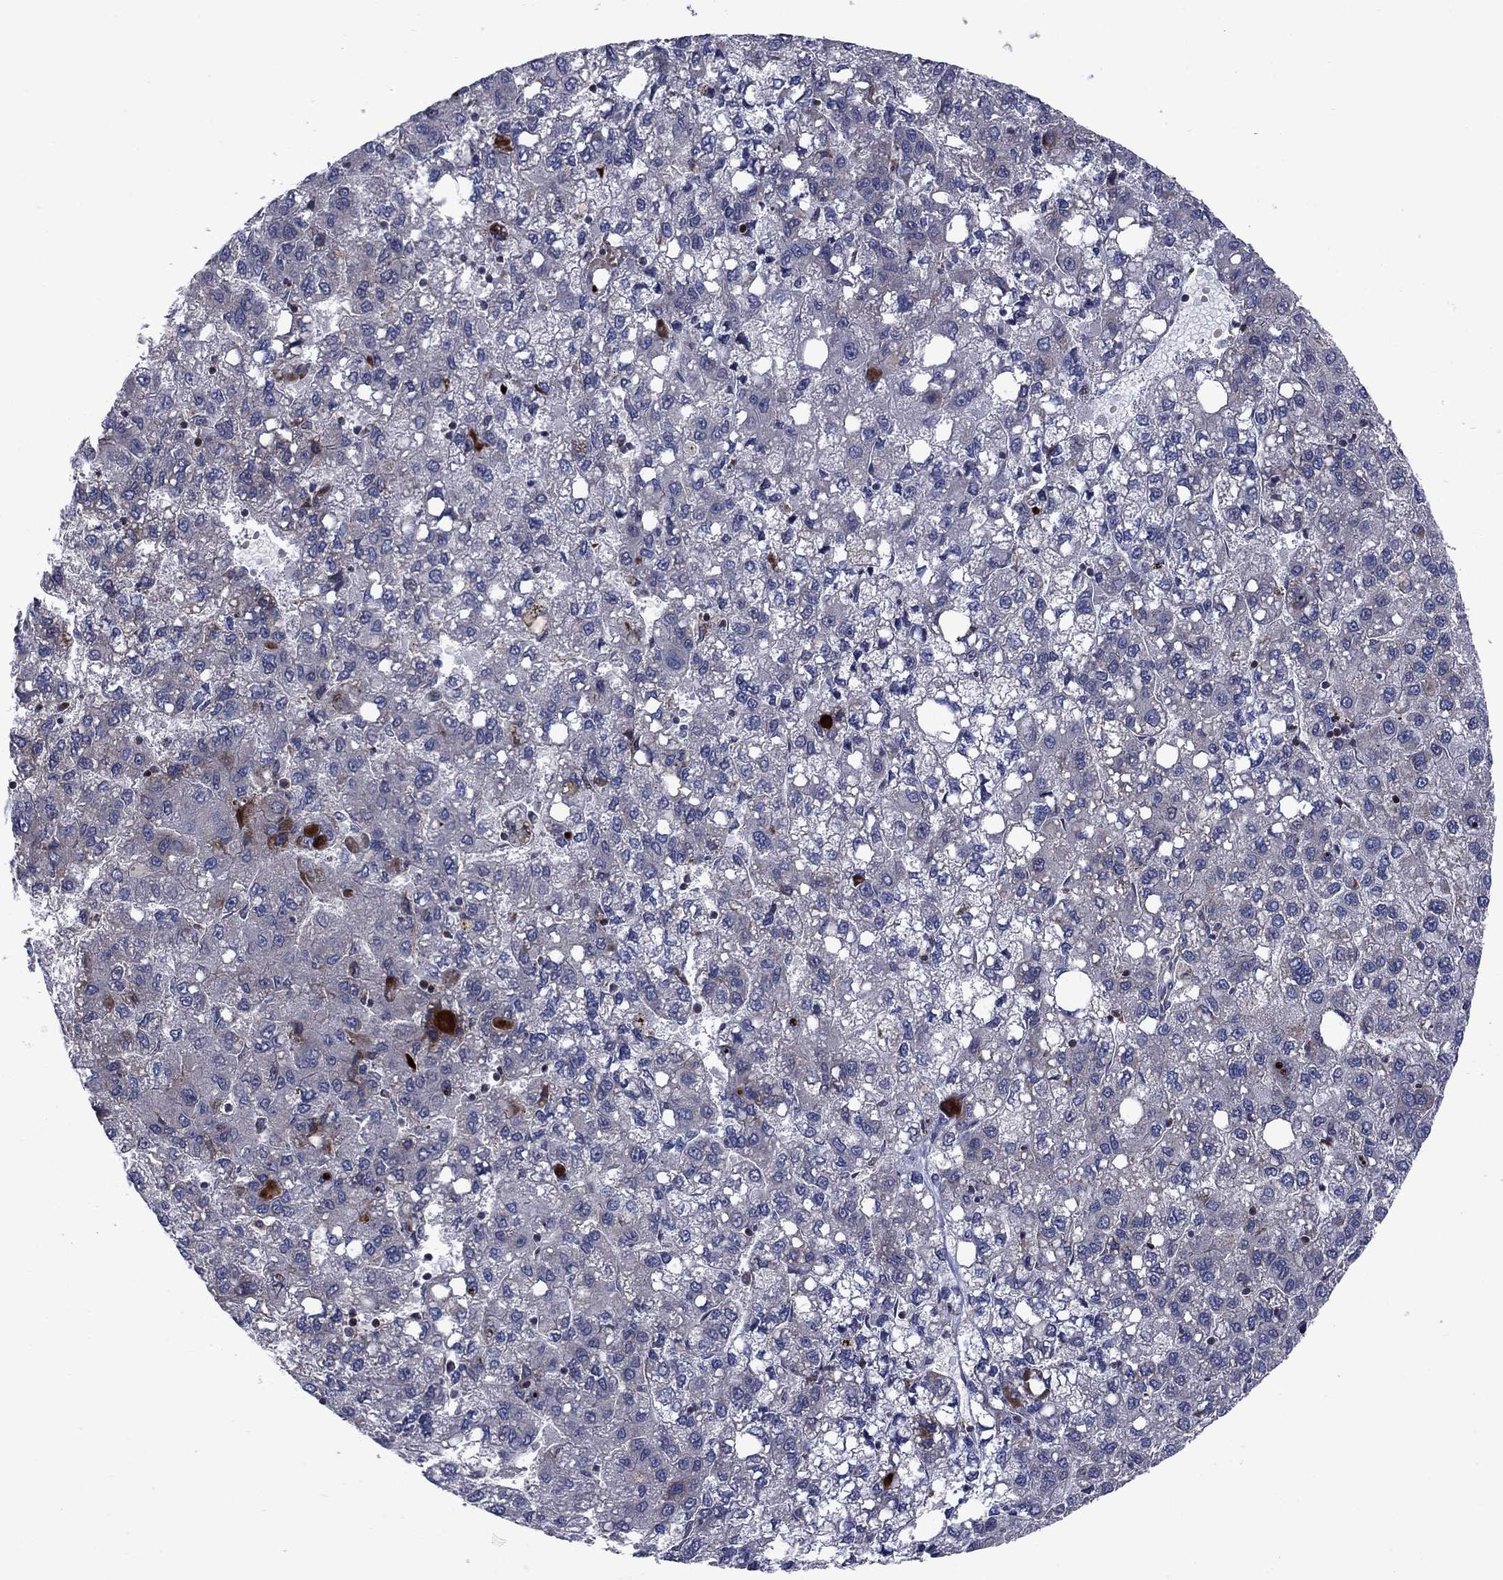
{"staining": {"intensity": "negative", "quantity": "none", "location": "none"}, "tissue": "liver cancer", "cell_type": "Tumor cells", "image_type": "cancer", "snomed": [{"axis": "morphology", "description": "Carcinoma, Hepatocellular, NOS"}, {"axis": "topography", "description": "Liver"}], "caption": "Liver hepatocellular carcinoma stained for a protein using immunohistochemistry demonstrates no positivity tumor cells.", "gene": "MIOS", "patient": {"sex": "female", "age": 82}}